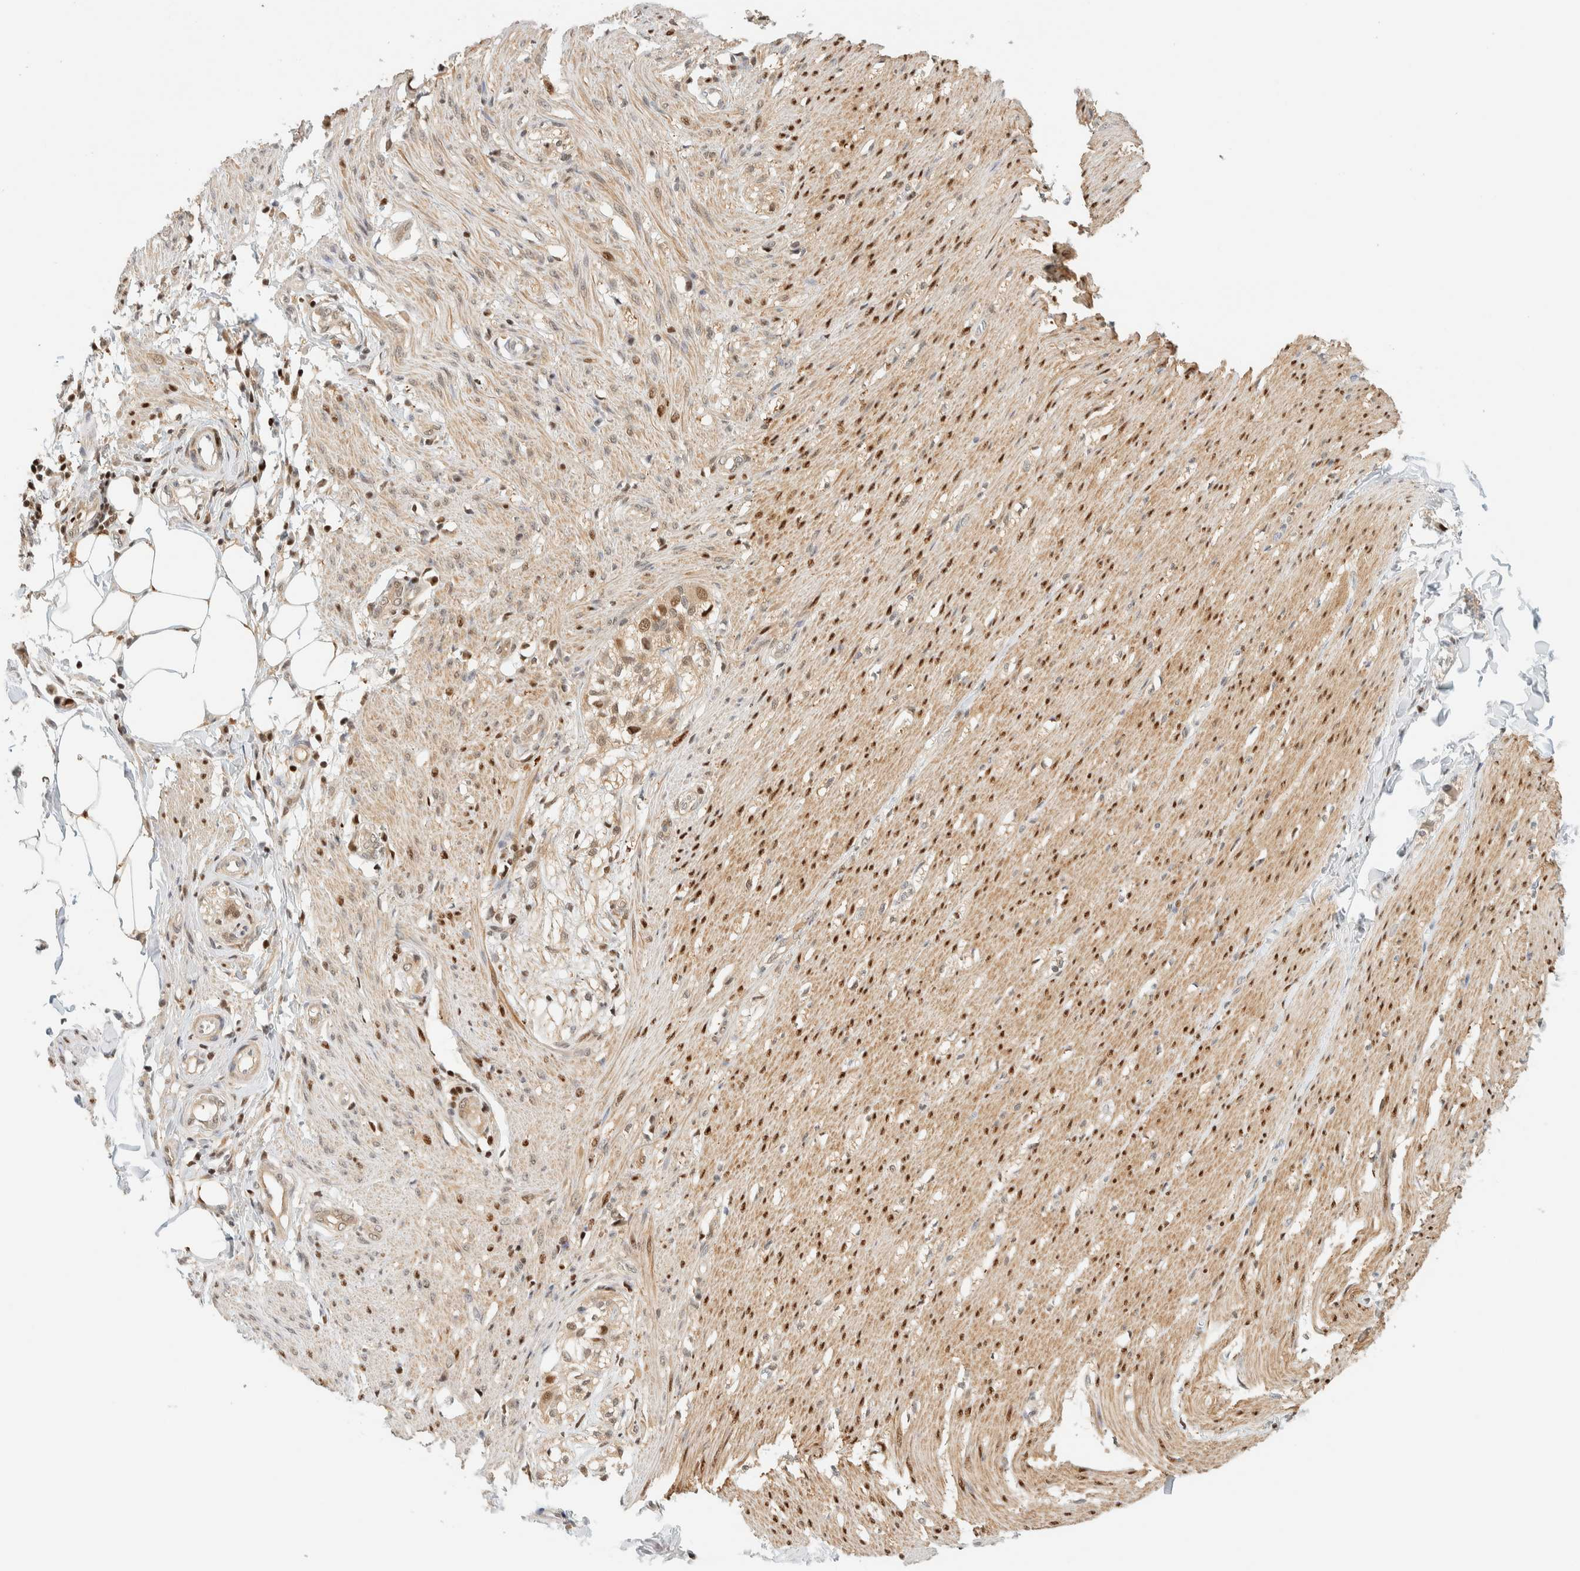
{"staining": {"intensity": "moderate", "quantity": ">75%", "location": "cytoplasmic/membranous,nuclear"}, "tissue": "smooth muscle", "cell_type": "Smooth muscle cells", "image_type": "normal", "snomed": [{"axis": "morphology", "description": "Normal tissue, NOS"}, {"axis": "morphology", "description": "Adenocarcinoma, NOS"}, {"axis": "topography", "description": "Smooth muscle"}, {"axis": "topography", "description": "Colon"}], "caption": "Human smooth muscle stained for a protein (brown) displays moderate cytoplasmic/membranous,nuclear positive positivity in about >75% of smooth muscle cells.", "gene": "ZBTB37", "patient": {"sex": "male", "age": 14}}